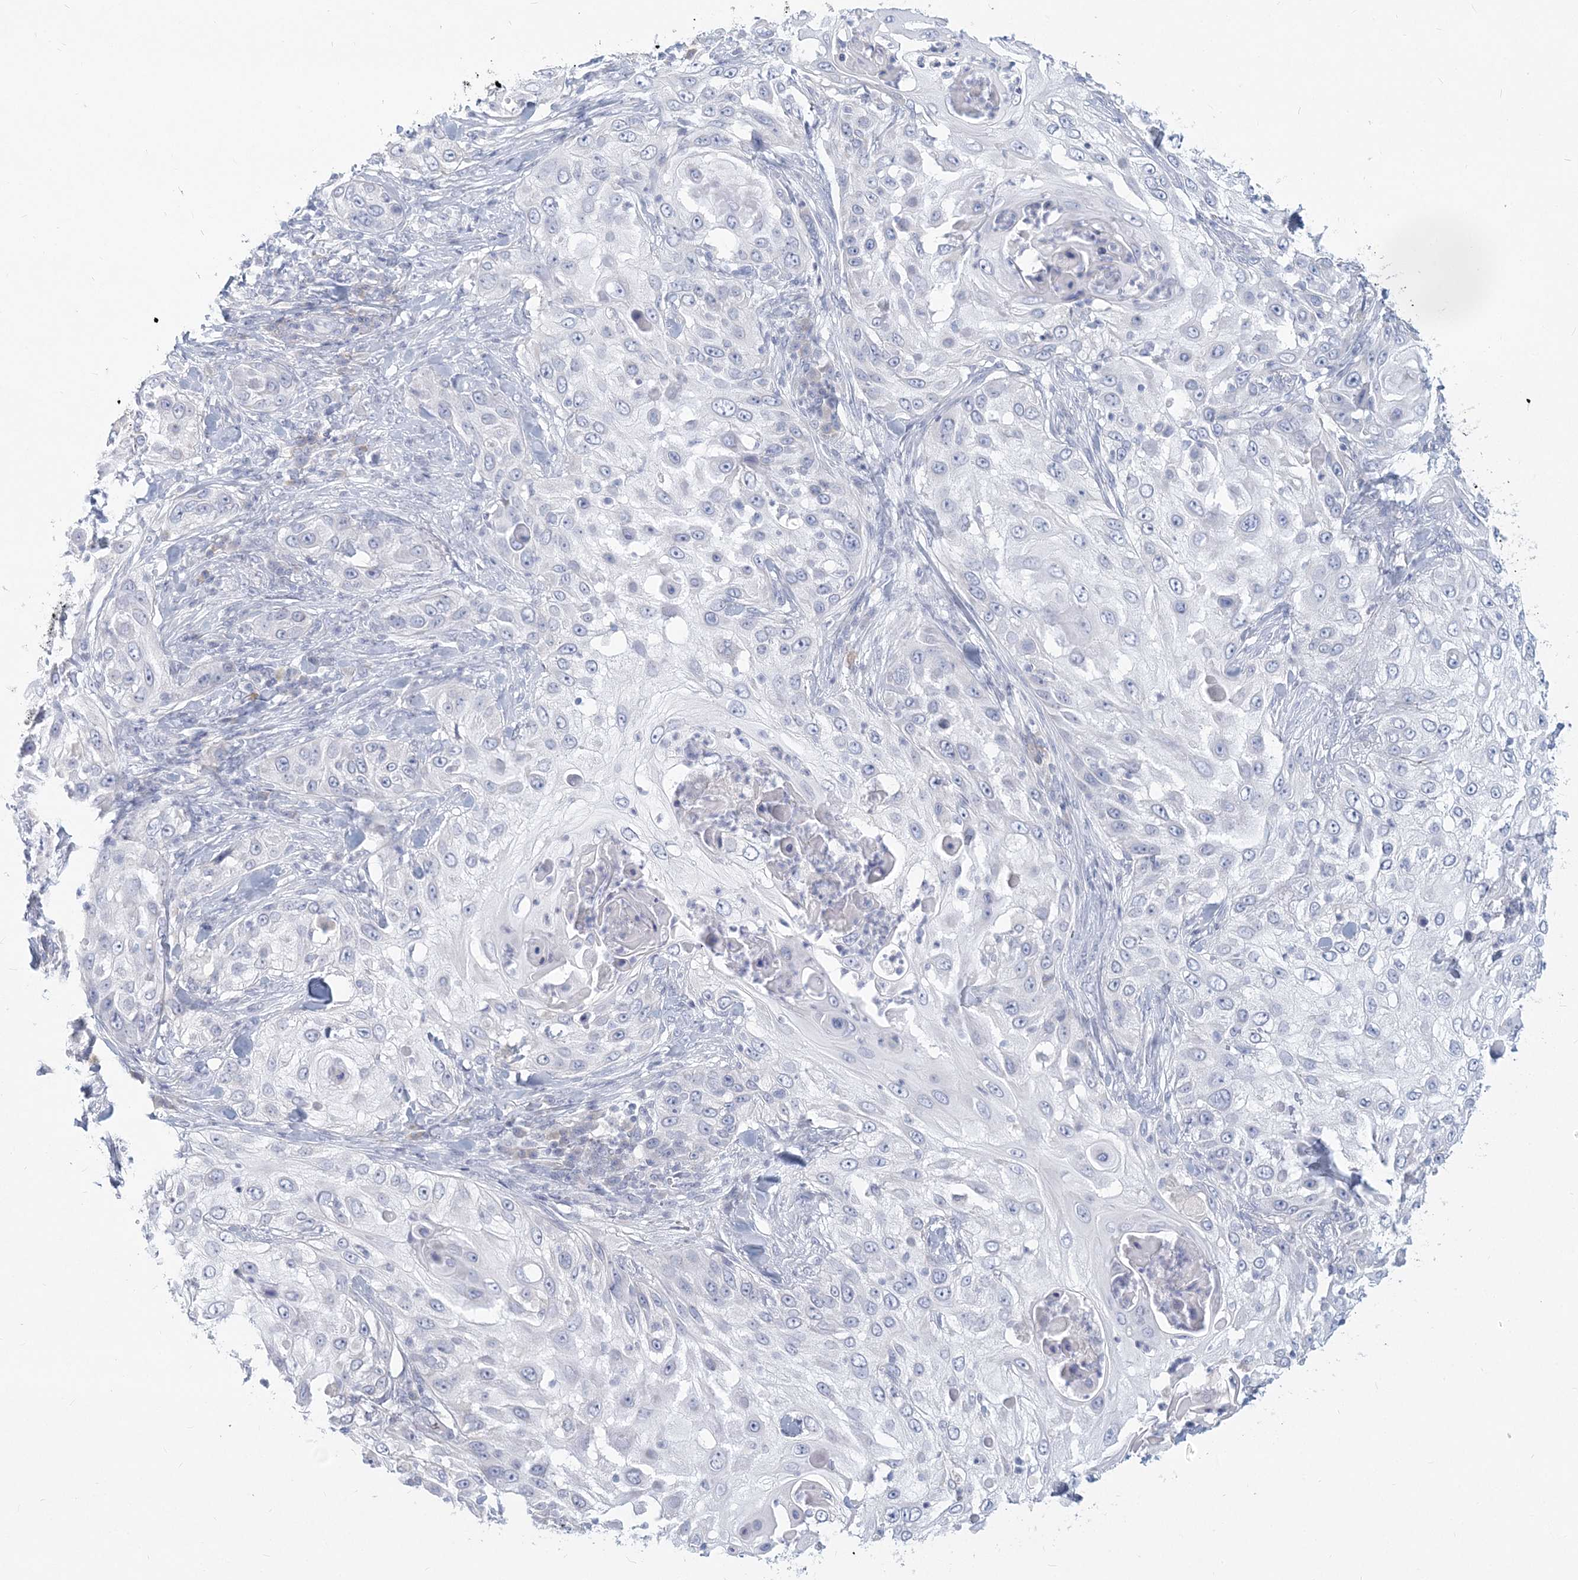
{"staining": {"intensity": "negative", "quantity": "none", "location": "none"}, "tissue": "skin cancer", "cell_type": "Tumor cells", "image_type": "cancer", "snomed": [{"axis": "morphology", "description": "Squamous cell carcinoma, NOS"}, {"axis": "topography", "description": "Skin"}], "caption": "Skin cancer (squamous cell carcinoma) was stained to show a protein in brown. There is no significant expression in tumor cells. (DAB (3,3'-diaminobenzidine) IHC, high magnification).", "gene": "CSN1S1", "patient": {"sex": "female", "age": 44}}